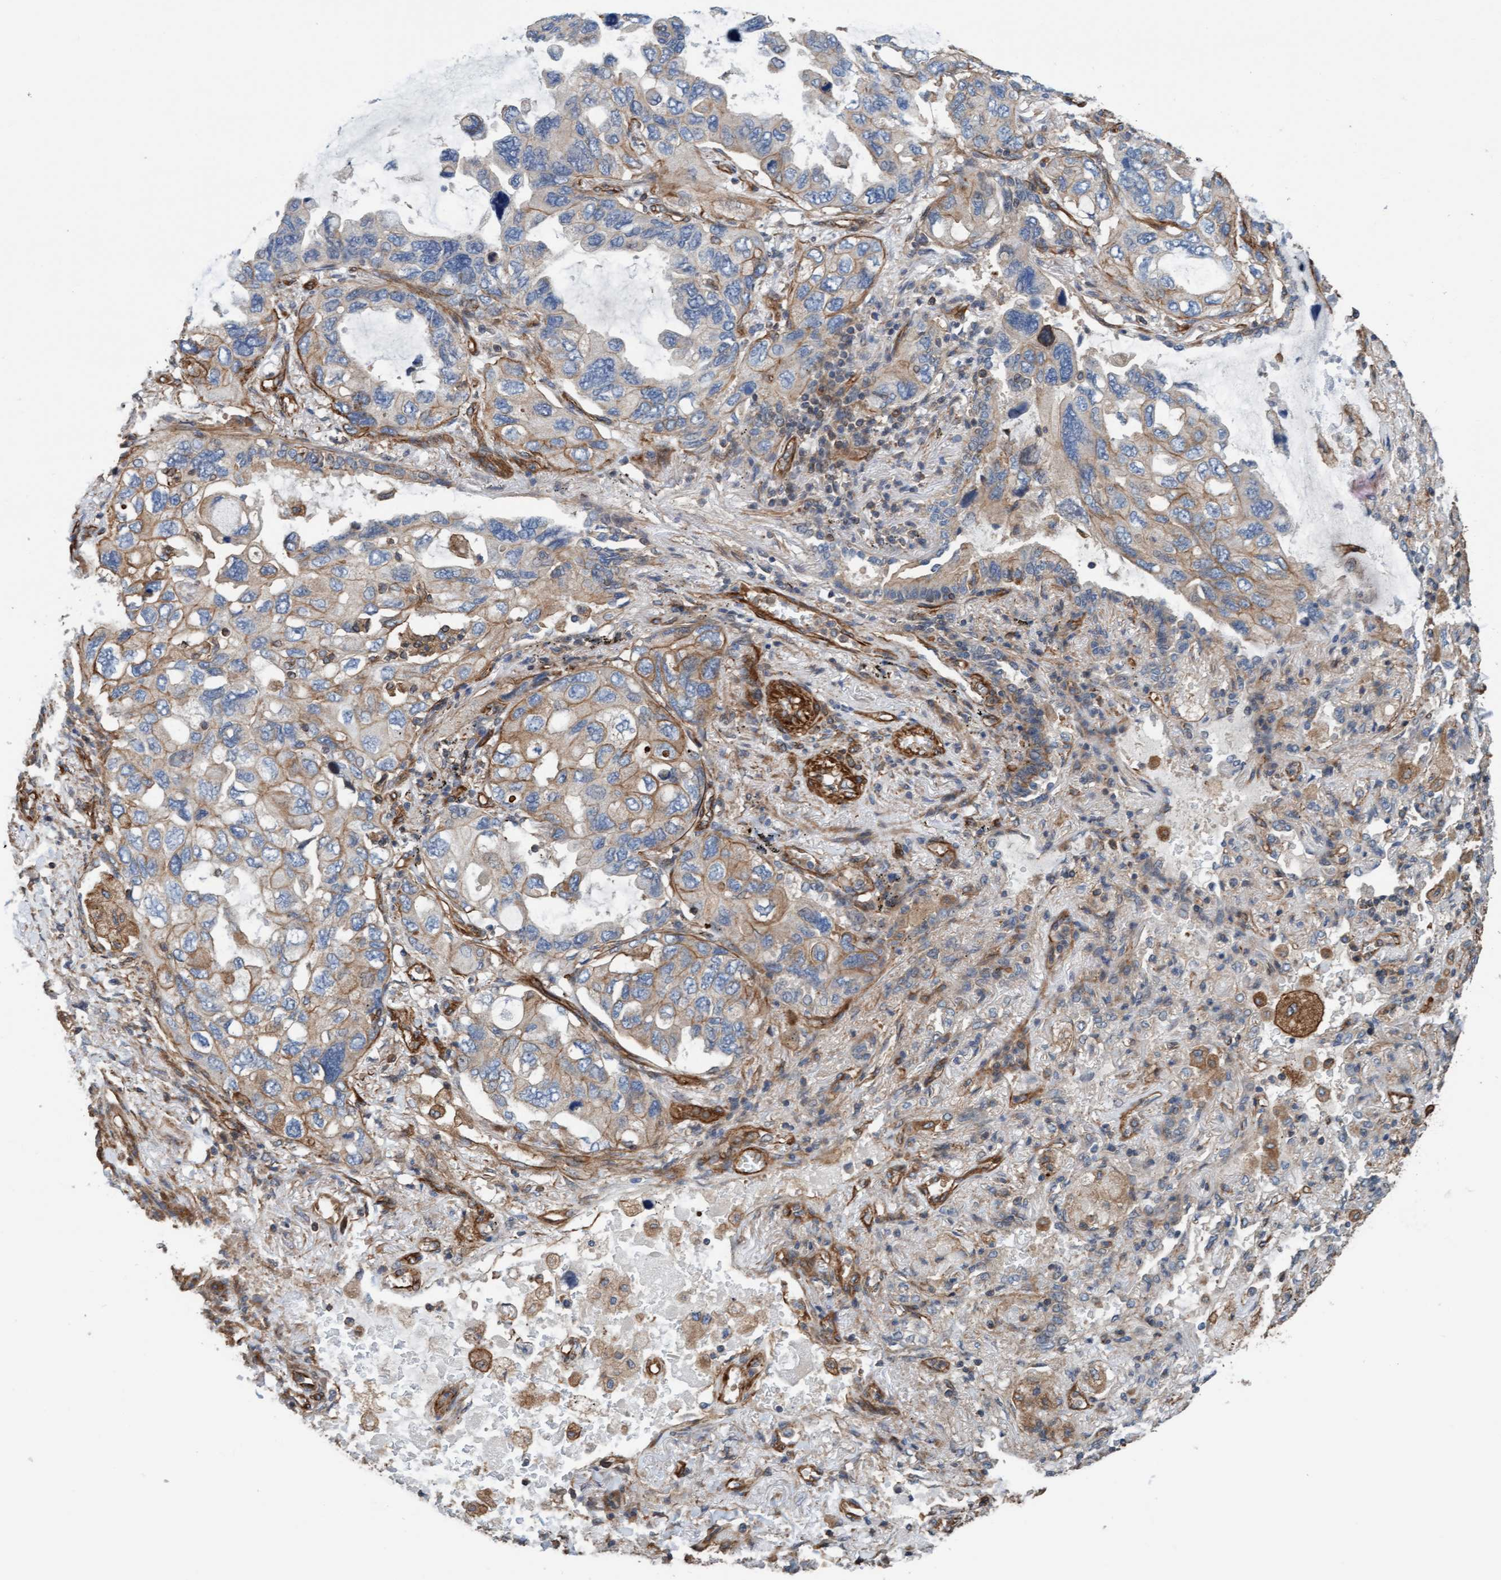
{"staining": {"intensity": "moderate", "quantity": "<25%", "location": "cytoplasmic/membranous"}, "tissue": "lung cancer", "cell_type": "Tumor cells", "image_type": "cancer", "snomed": [{"axis": "morphology", "description": "Squamous cell carcinoma, NOS"}, {"axis": "topography", "description": "Lung"}], "caption": "Moderate cytoplasmic/membranous expression is seen in about <25% of tumor cells in lung squamous cell carcinoma.", "gene": "STXBP4", "patient": {"sex": "female", "age": 73}}